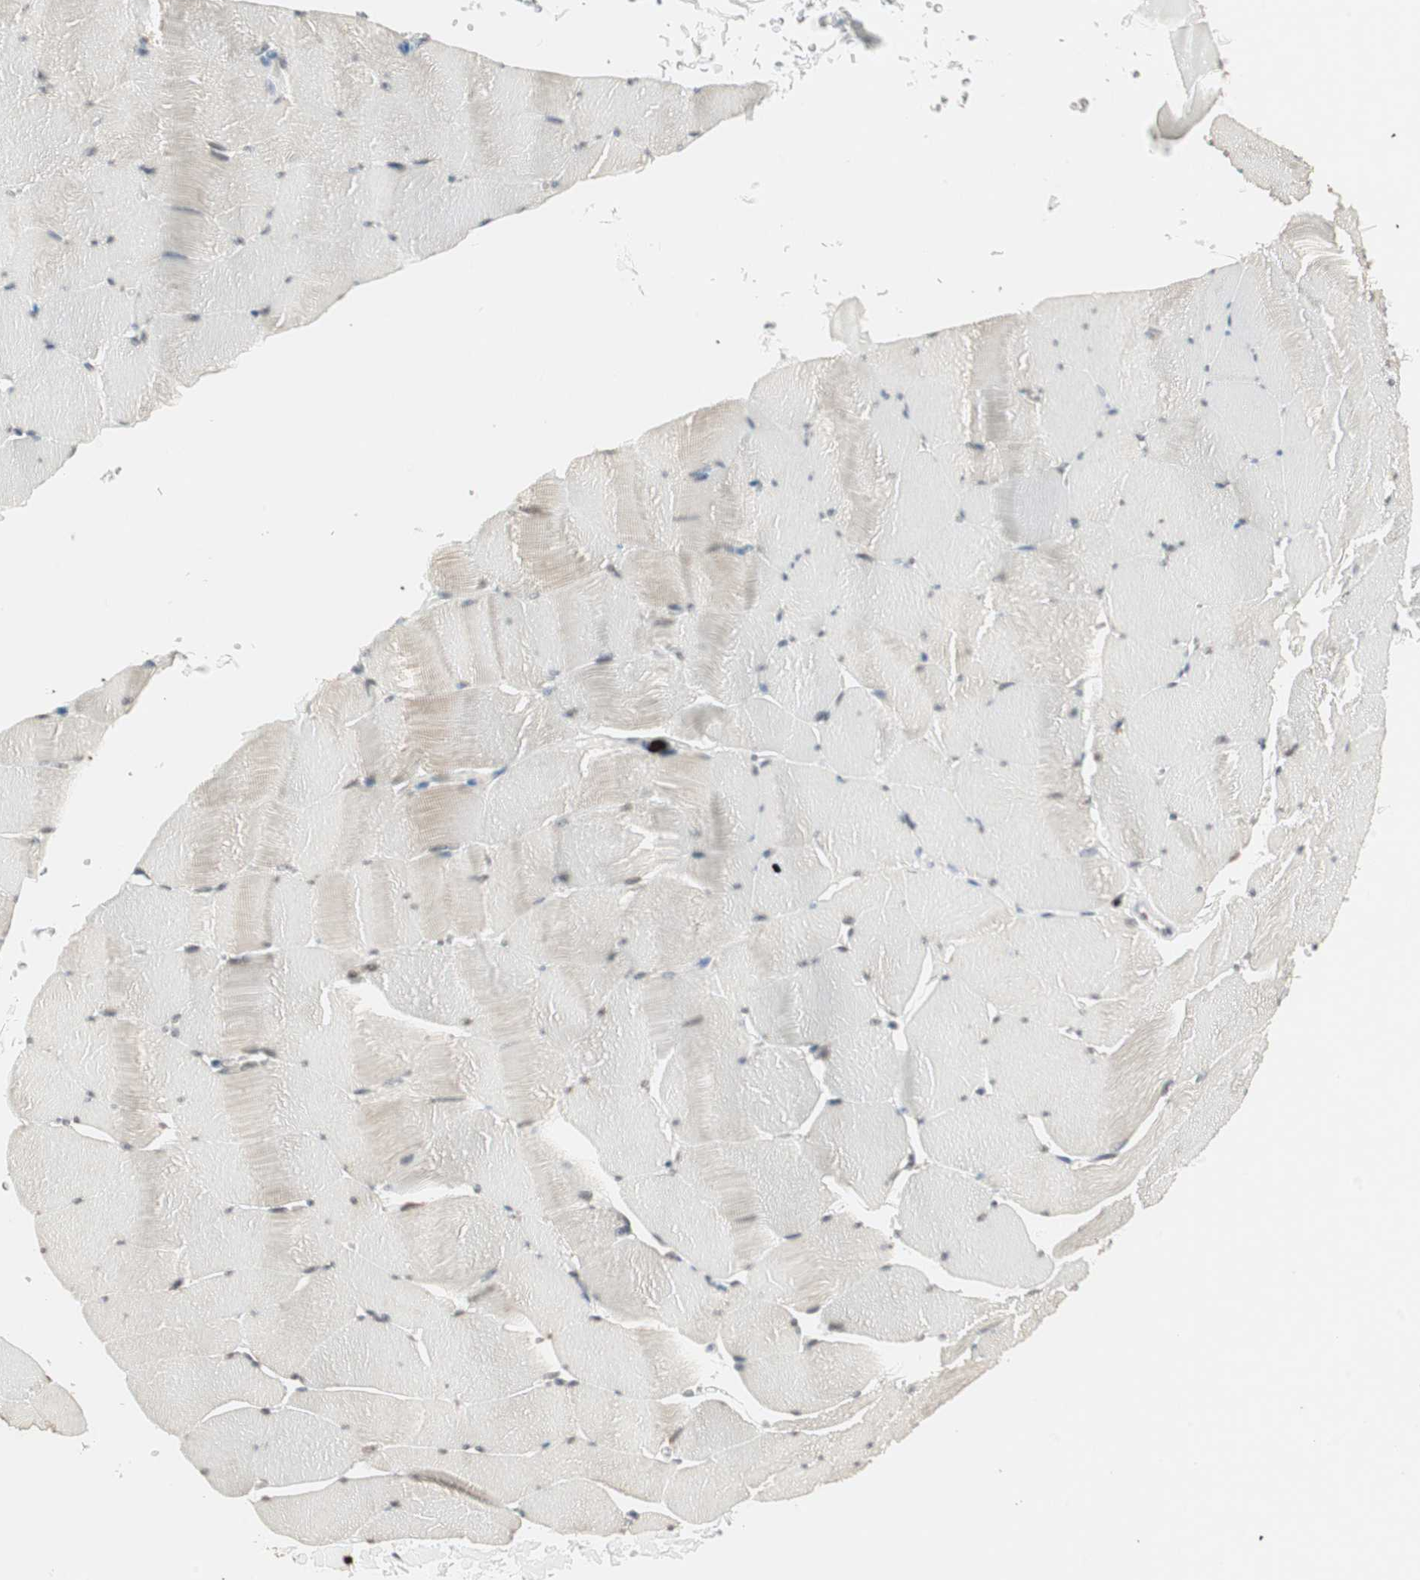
{"staining": {"intensity": "moderate", "quantity": "<25%", "location": "cytoplasmic/membranous,nuclear"}, "tissue": "skeletal muscle", "cell_type": "Myocytes", "image_type": "normal", "snomed": [{"axis": "morphology", "description": "Normal tissue, NOS"}, {"axis": "topography", "description": "Skeletal muscle"}], "caption": "Human skeletal muscle stained with a brown dye demonstrates moderate cytoplasmic/membranous,nuclear positive positivity in approximately <25% of myocytes.", "gene": "ETV4", "patient": {"sex": "male", "age": 62}}